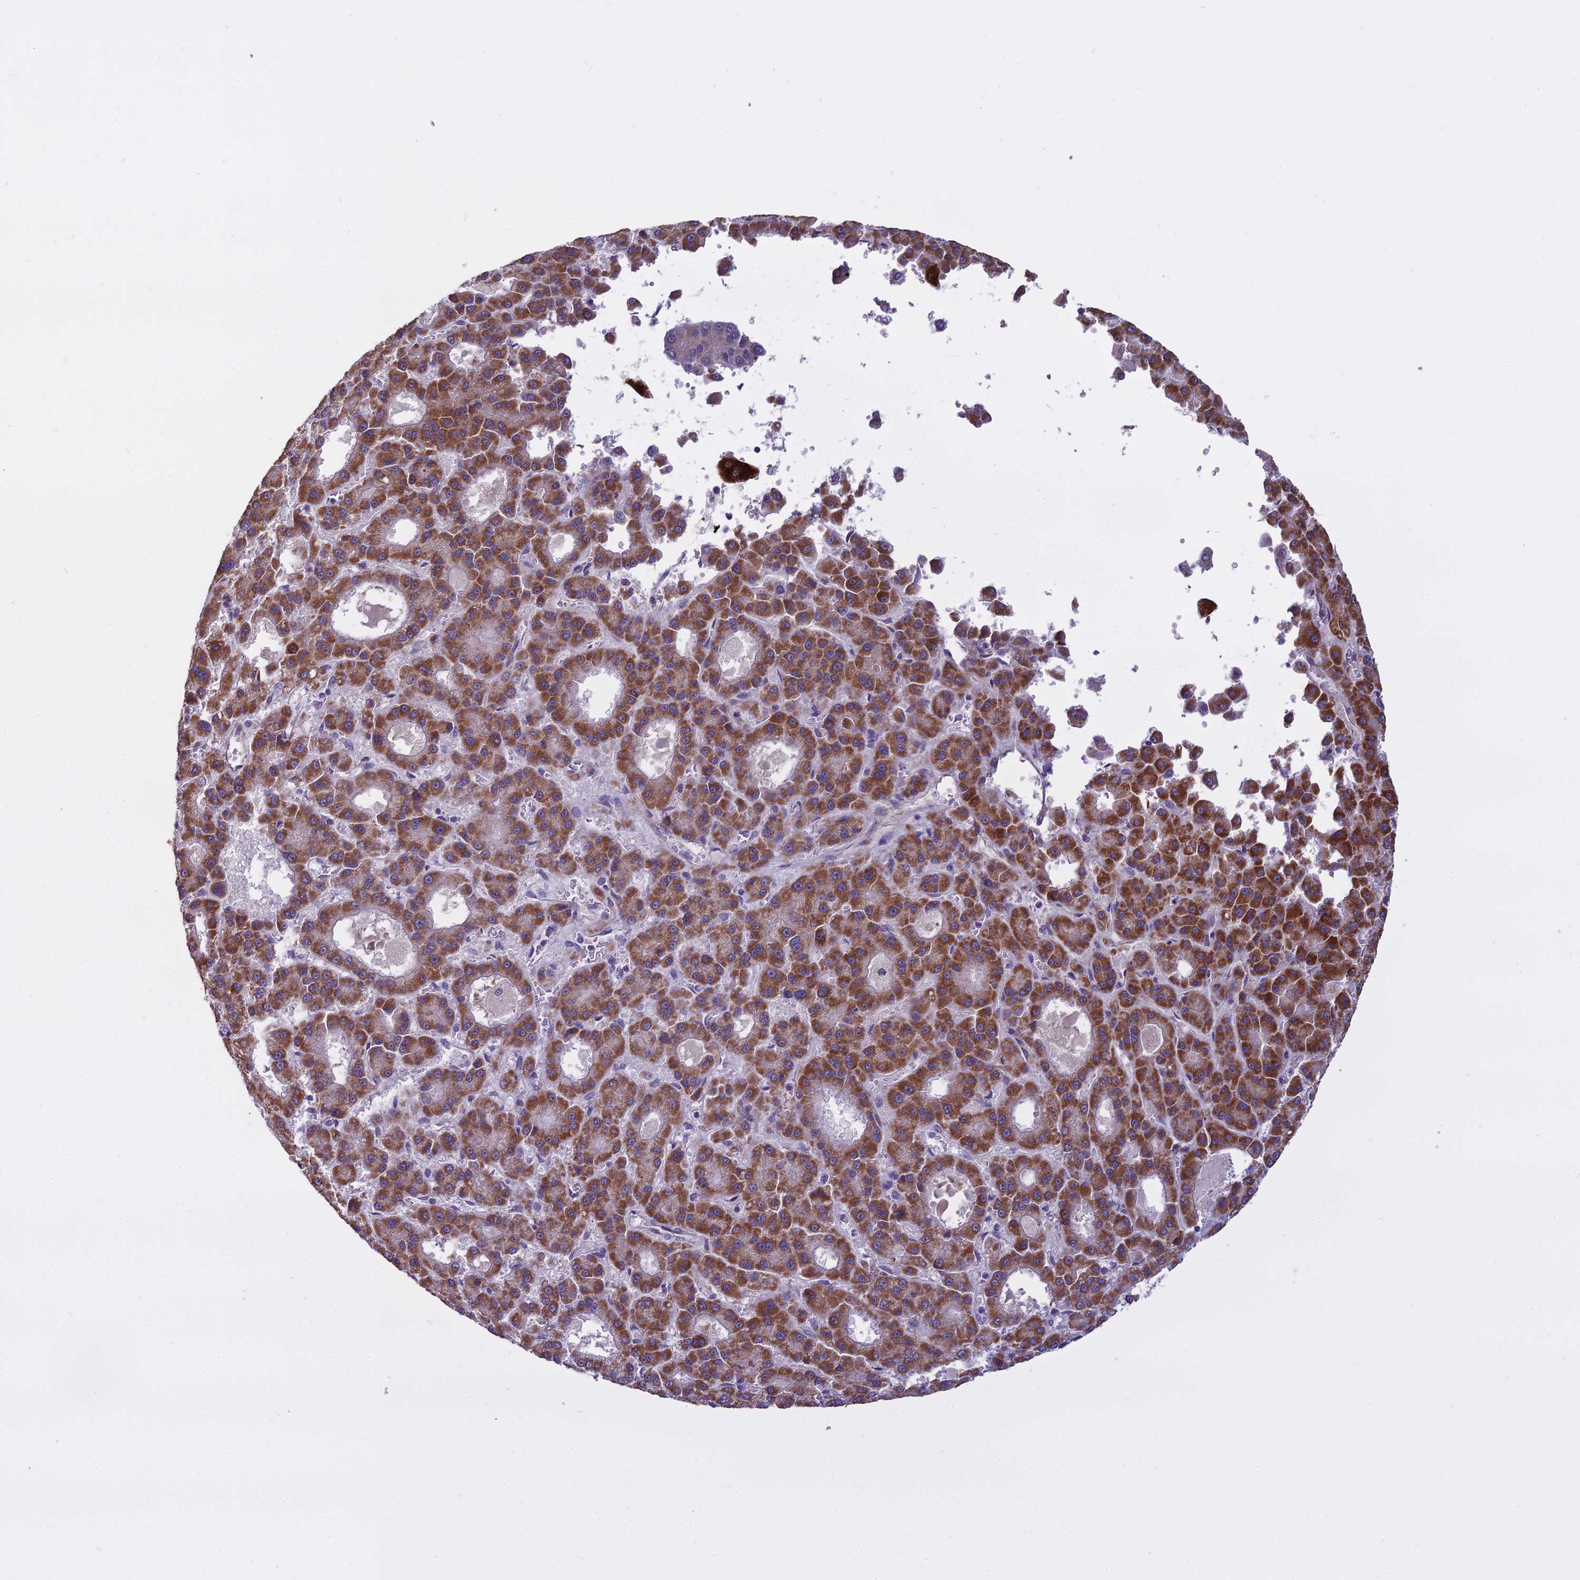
{"staining": {"intensity": "strong", "quantity": "25%-75%", "location": "cytoplasmic/membranous"}, "tissue": "liver cancer", "cell_type": "Tumor cells", "image_type": "cancer", "snomed": [{"axis": "morphology", "description": "Carcinoma, Hepatocellular, NOS"}, {"axis": "topography", "description": "Liver"}], "caption": "Liver cancer (hepatocellular carcinoma) tissue shows strong cytoplasmic/membranous positivity in about 25%-75% of tumor cells, visualized by immunohistochemistry.", "gene": "DUS2", "patient": {"sex": "male", "age": 70}}